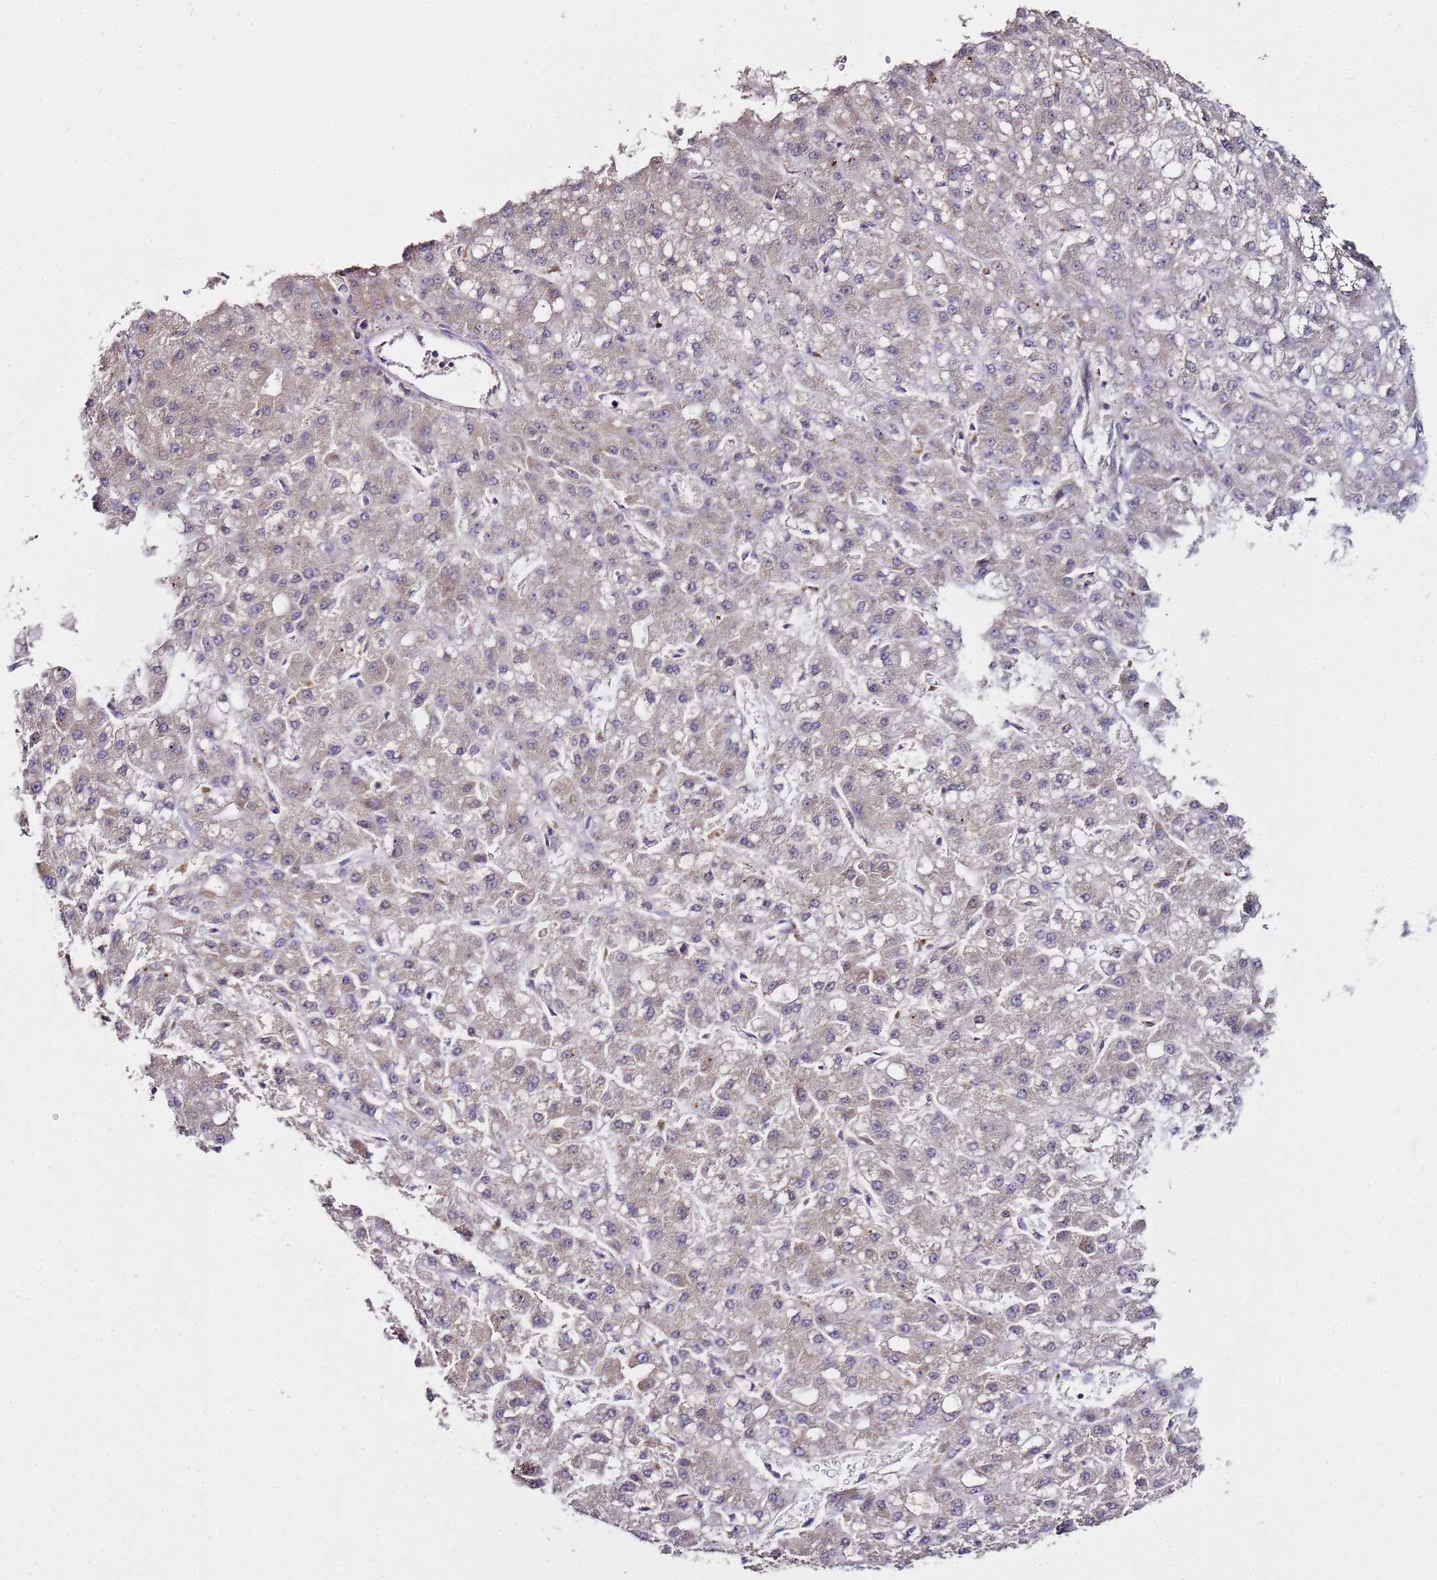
{"staining": {"intensity": "negative", "quantity": "none", "location": "none"}, "tissue": "liver cancer", "cell_type": "Tumor cells", "image_type": "cancer", "snomed": [{"axis": "morphology", "description": "Carcinoma, Hepatocellular, NOS"}, {"axis": "topography", "description": "Liver"}], "caption": "Immunohistochemical staining of human hepatocellular carcinoma (liver) reveals no significant positivity in tumor cells.", "gene": "MRPL49", "patient": {"sex": "male", "age": 67}}